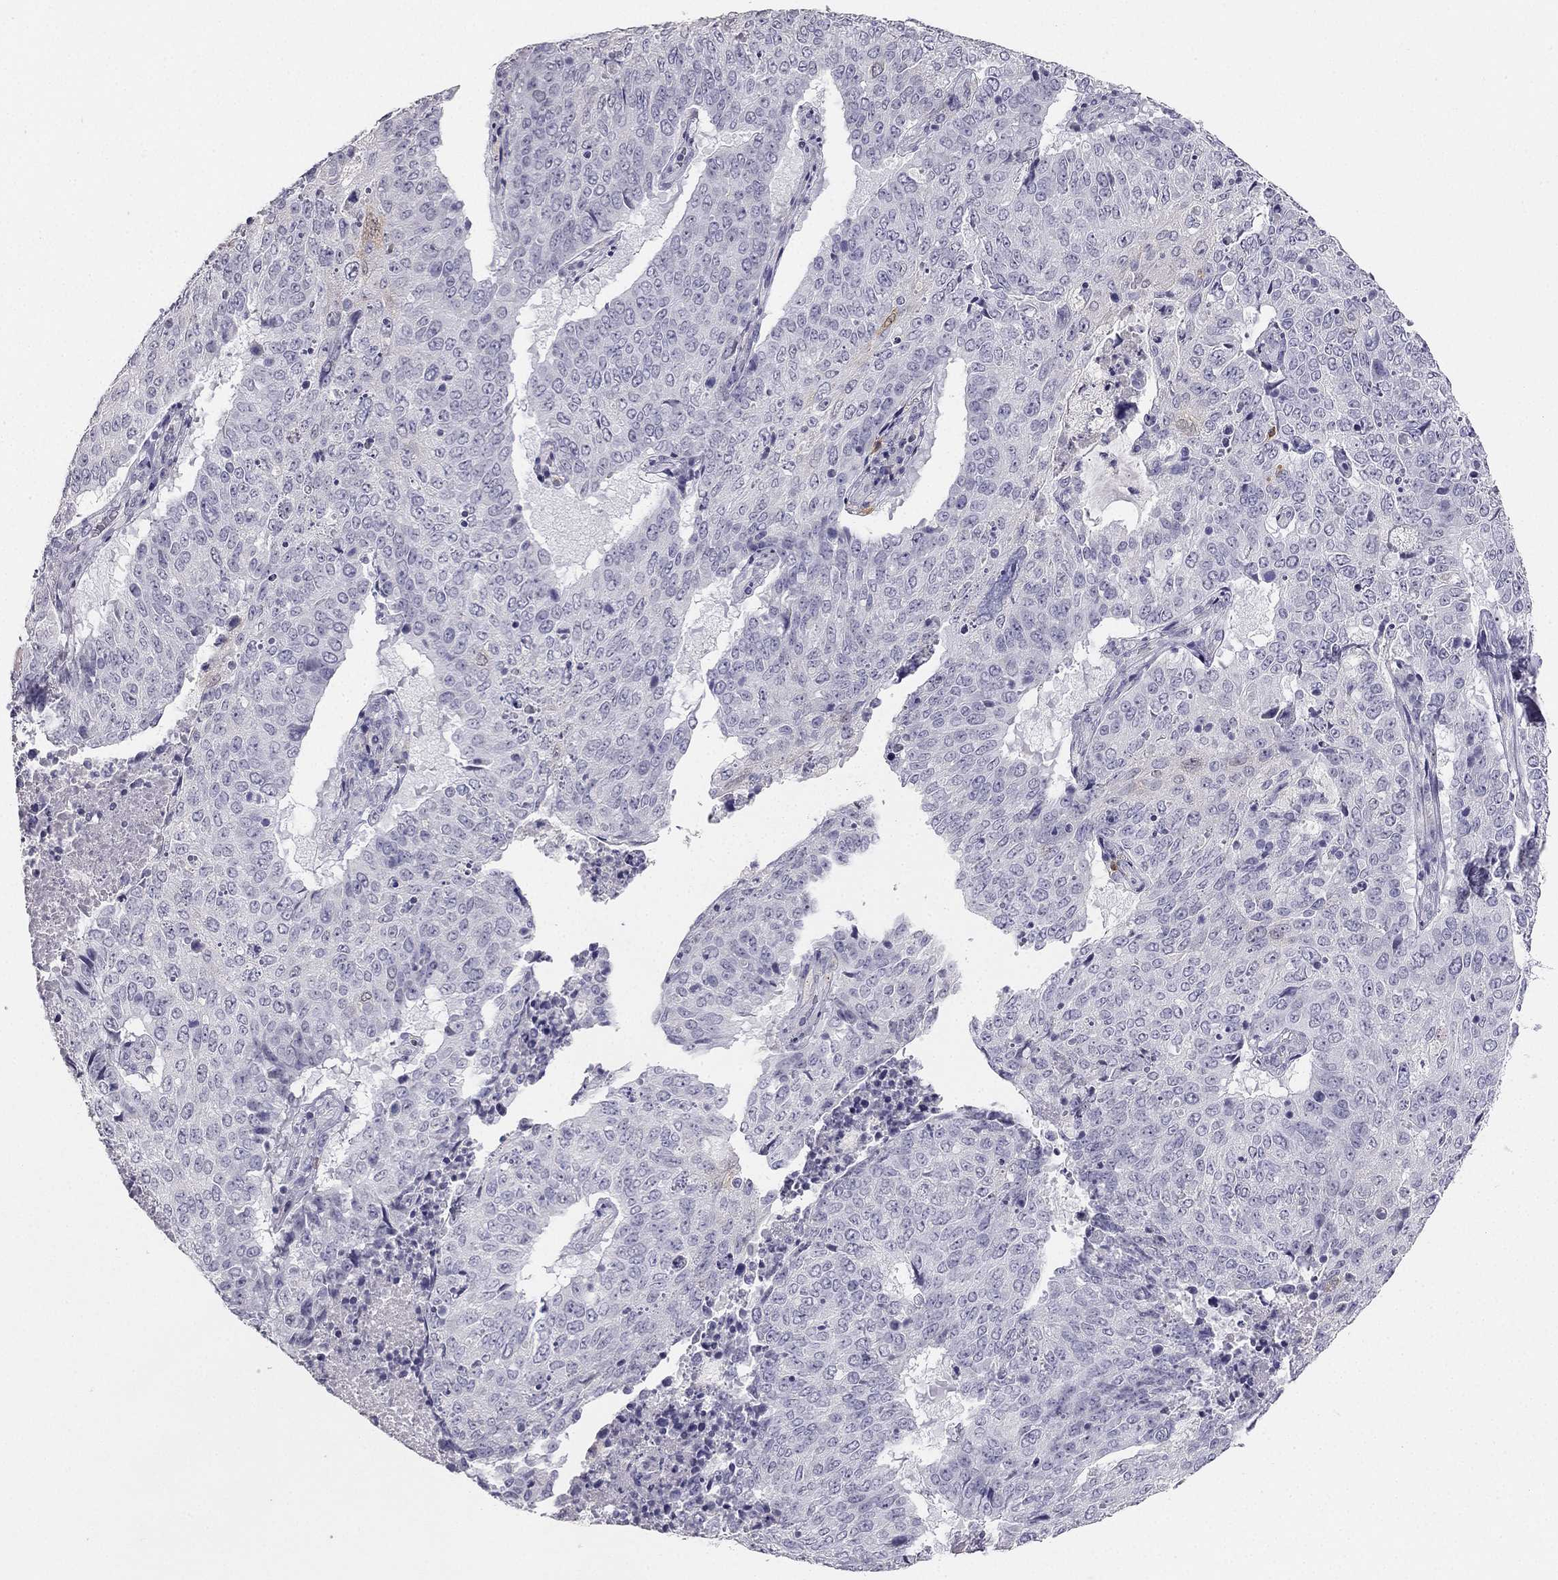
{"staining": {"intensity": "negative", "quantity": "none", "location": "none"}, "tissue": "lung cancer", "cell_type": "Tumor cells", "image_type": "cancer", "snomed": [{"axis": "morphology", "description": "Normal tissue, NOS"}, {"axis": "morphology", "description": "Squamous cell carcinoma, NOS"}, {"axis": "topography", "description": "Bronchus"}, {"axis": "topography", "description": "Lung"}], "caption": "The immunohistochemistry (IHC) image has no significant staining in tumor cells of lung cancer (squamous cell carcinoma) tissue. (Immunohistochemistry, brightfield microscopy, high magnification).", "gene": "CALB2", "patient": {"sex": "male", "age": 64}}